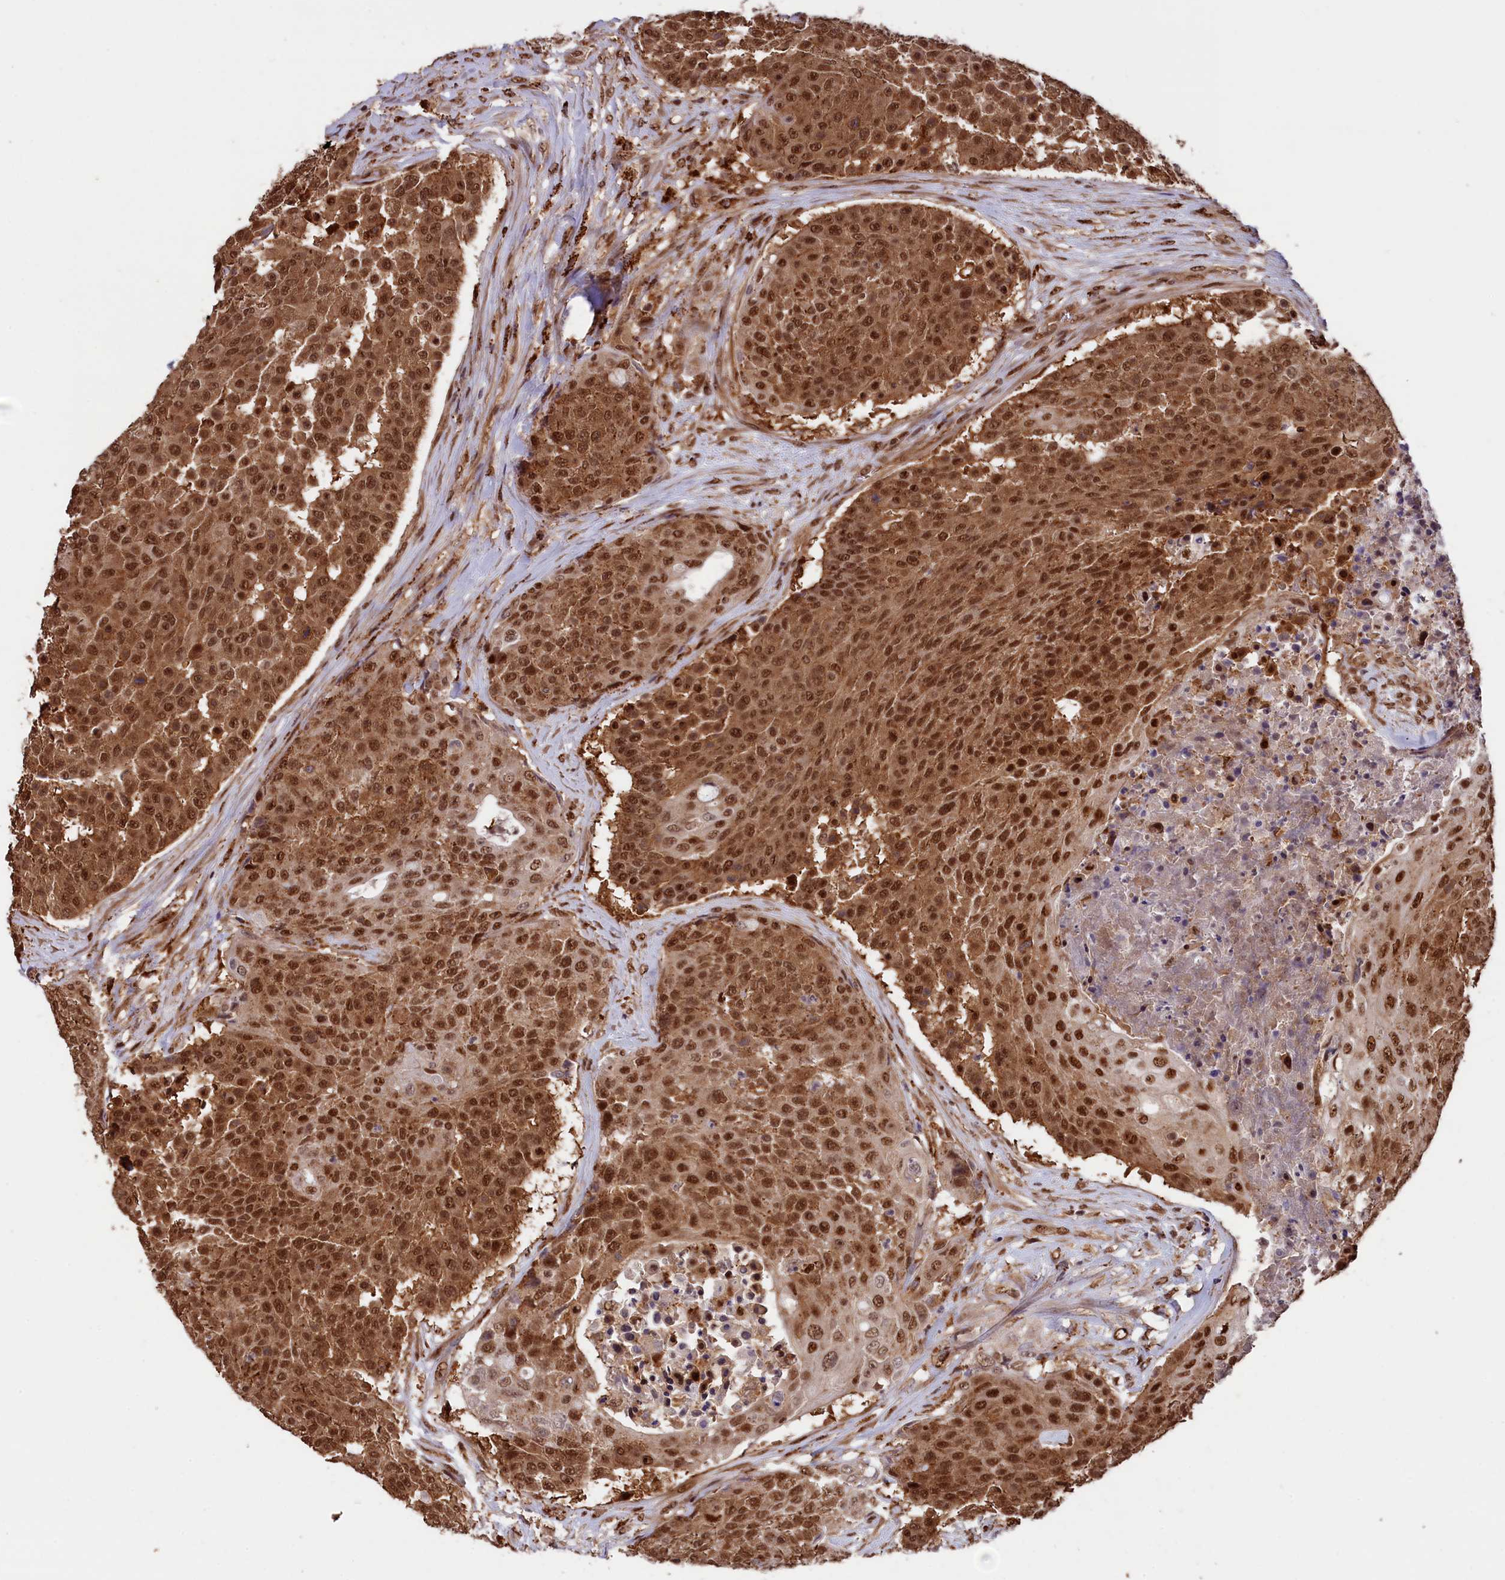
{"staining": {"intensity": "strong", "quantity": ">75%", "location": "cytoplasmic/membranous,nuclear"}, "tissue": "urothelial cancer", "cell_type": "Tumor cells", "image_type": "cancer", "snomed": [{"axis": "morphology", "description": "Urothelial carcinoma, High grade"}, {"axis": "topography", "description": "Urinary bladder"}], "caption": "Protein expression analysis of urothelial cancer shows strong cytoplasmic/membranous and nuclear expression in about >75% of tumor cells. (Stains: DAB (3,3'-diaminobenzidine) in brown, nuclei in blue, Microscopy: brightfield microscopy at high magnification).", "gene": "ADRM1", "patient": {"sex": "female", "age": 63}}